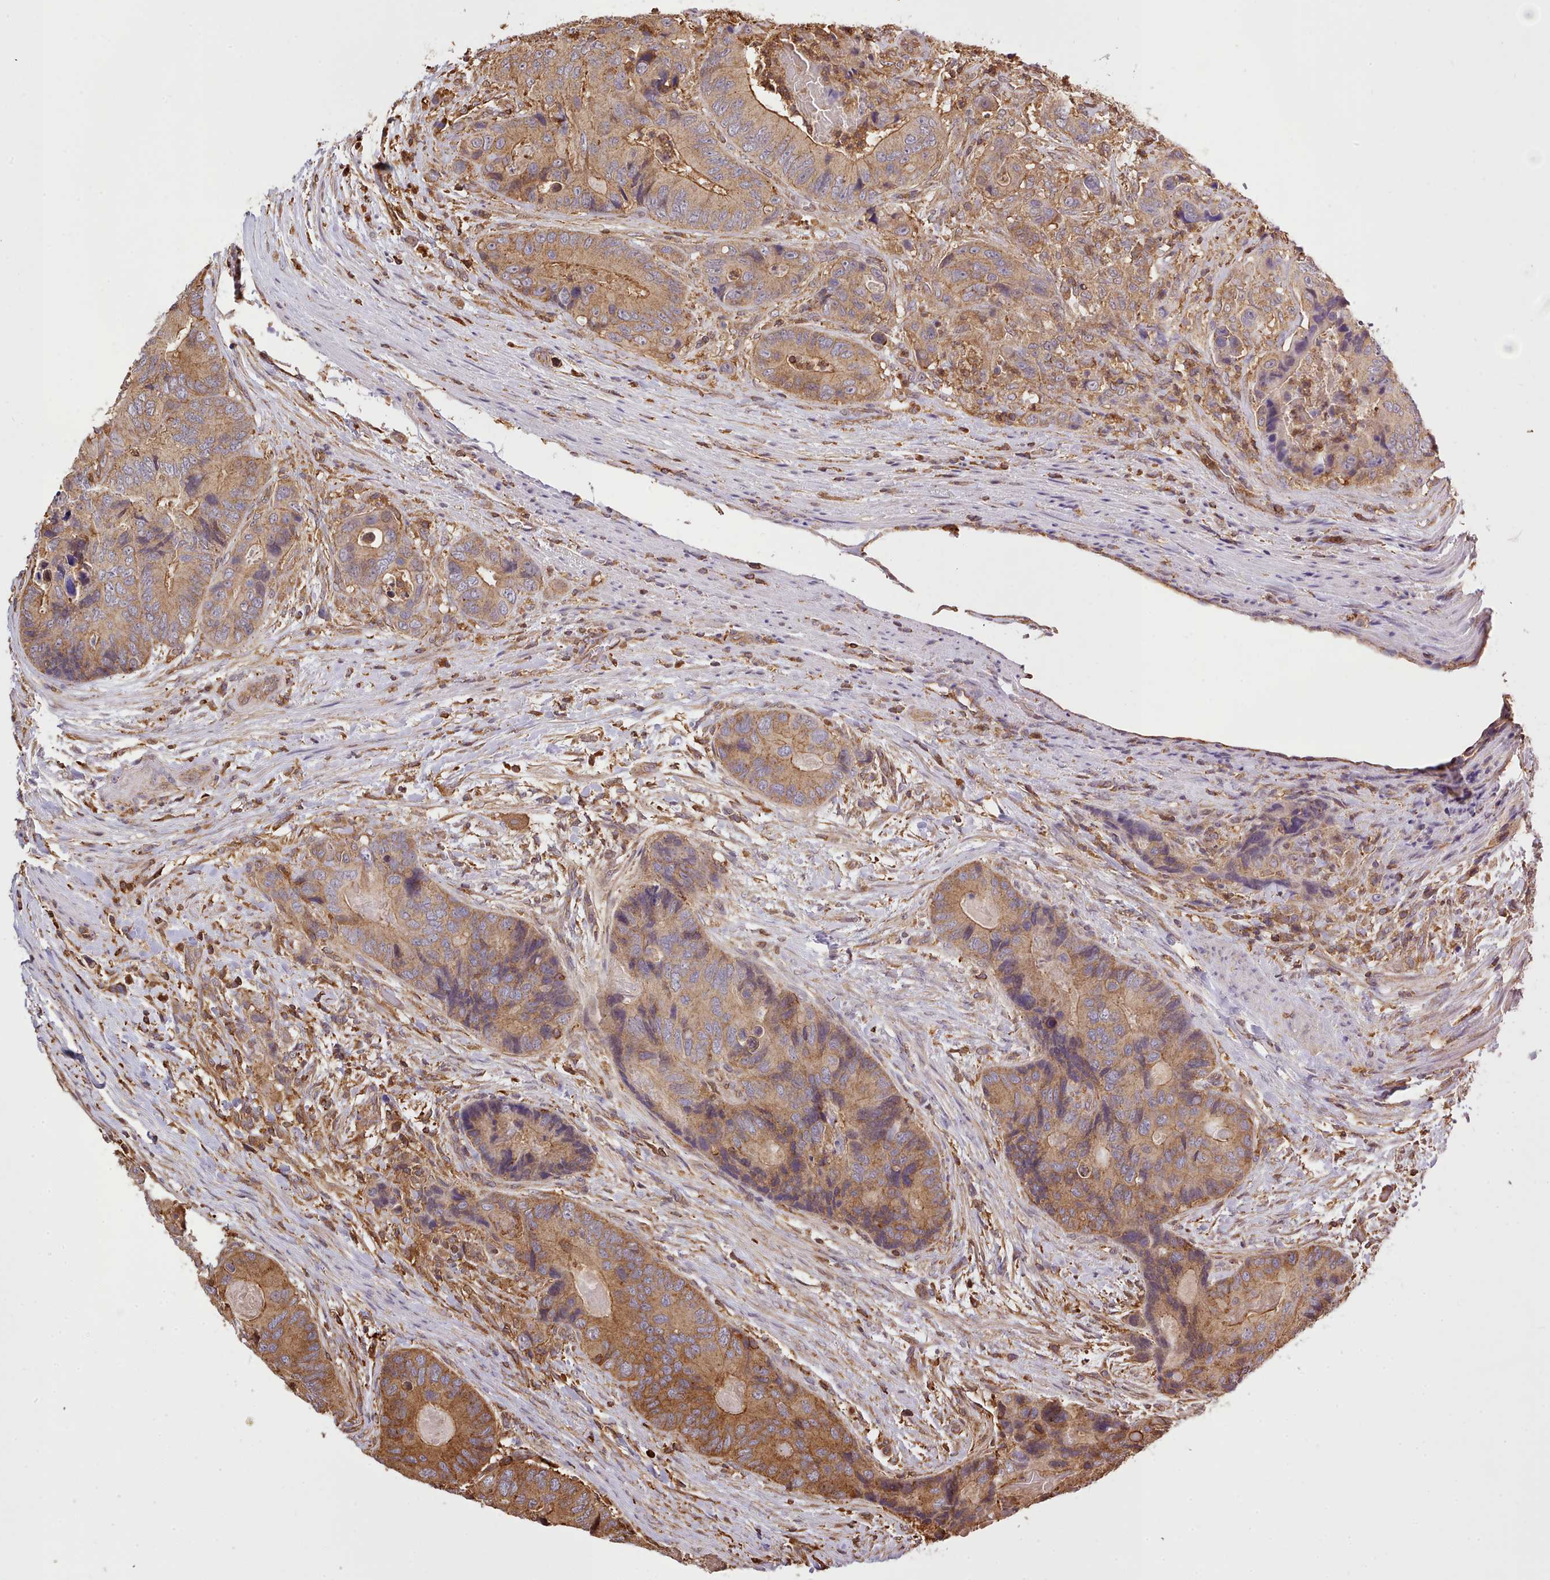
{"staining": {"intensity": "moderate", "quantity": ">75%", "location": "cytoplasmic/membranous"}, "tissue": "colorectal cancer", "cell_type": "Tumor cells", "image_type": "cancer", "snomed": [{"axis": "morphology", "description": "Adenocarcinoma, NOS"}, {"axis": "topography", "description": "Colon"}], "caption": "Immunohistochemical staining of human colorectal cancer (adenocarcinoma) reveals medium levels of moderate cytoplasmic/membranous positivity in about >75% of tumor cells.", "gene": "CAPZA1", "patient": {"sex": "male", "age": 84}}